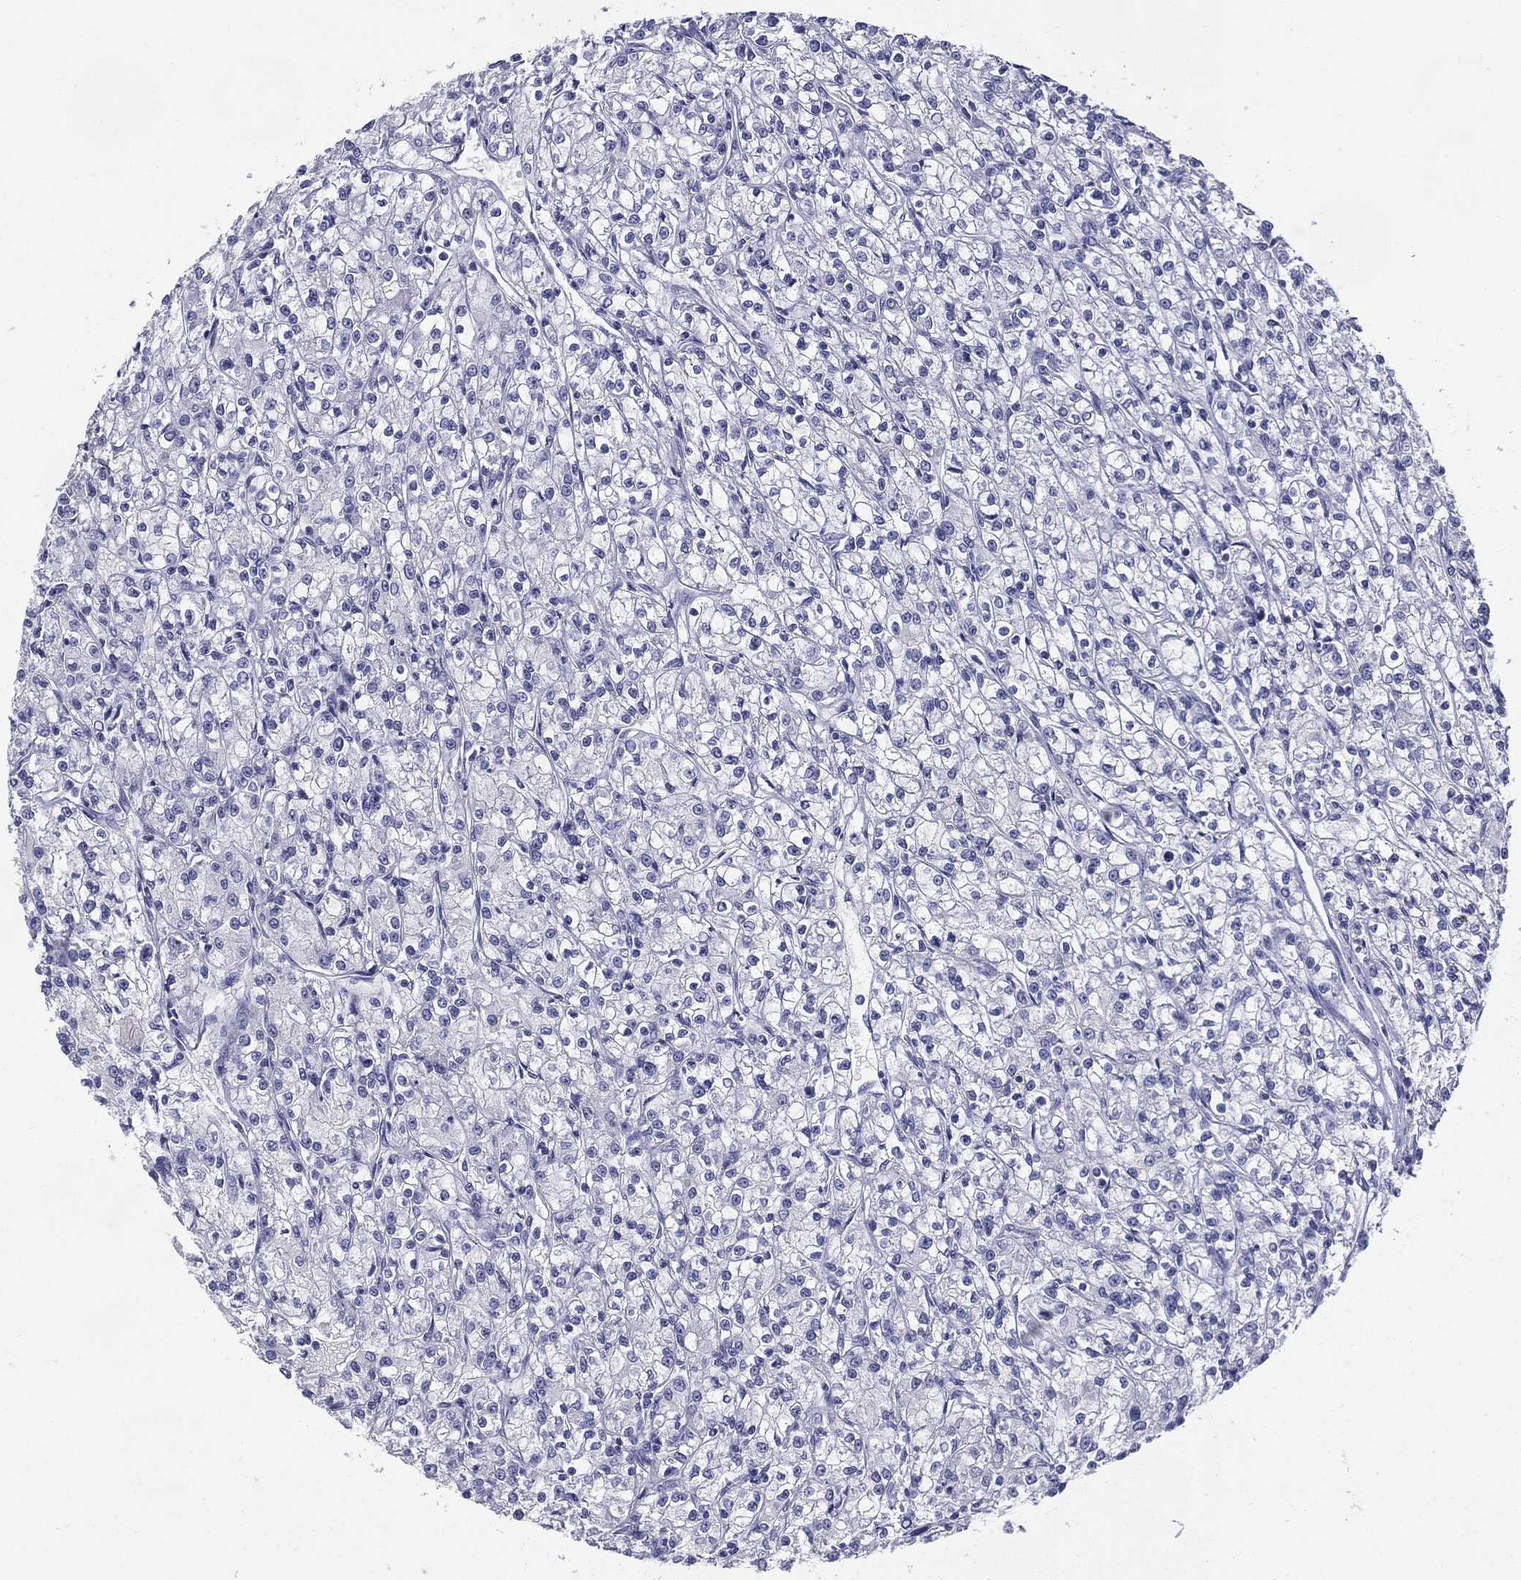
{"staining": {"intensity": "negative", "quantity": "none", "location": "none"}, "tissue": "renal cancer", "cell_type": "Tumor cells", "image_type": "cancer", "snomed": [{"axis": "morphology", "description": "Adenocarcinoma, NOS"}, {"axis": "topography", "description": "Kidney"}], "caption": "Immunohistochemistry (IHC) micrograph of neoplastic tissue: human renal adenocarcinoma stained with DAB exhibits no significant protein staining in tumor cells.", "gene": "KIF2C", "patient": {"sex": "female", "age": 59}}